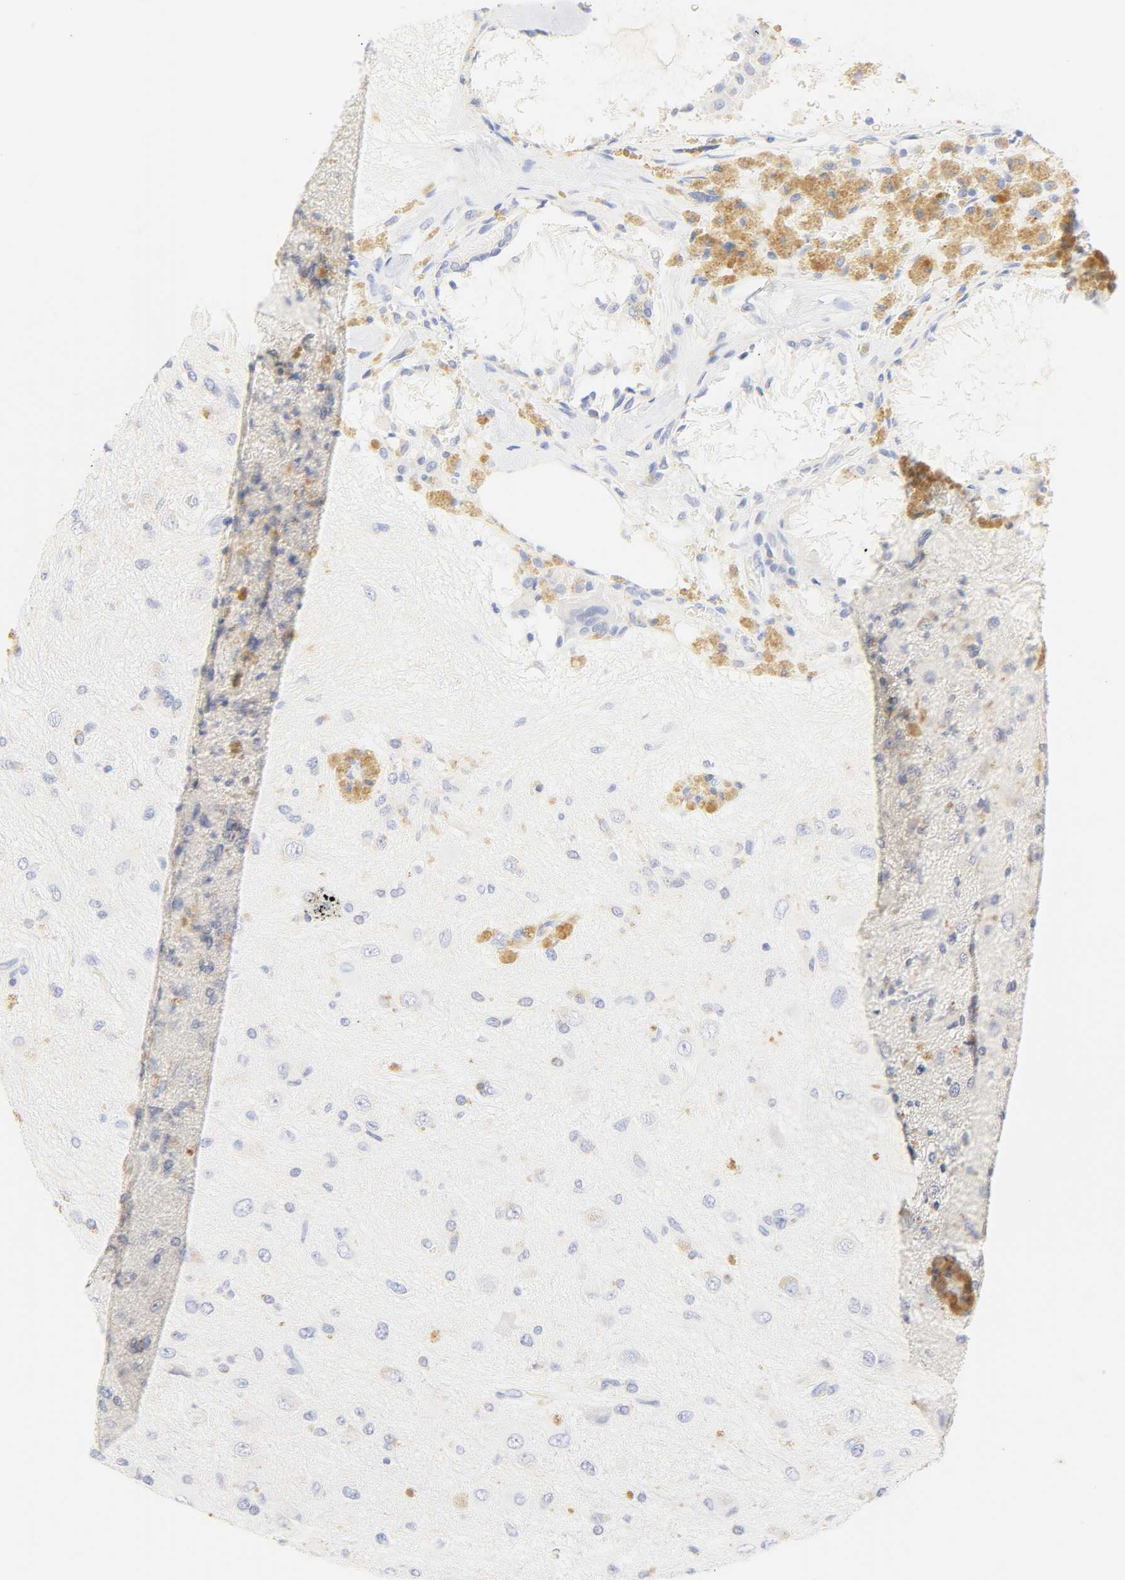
{"staining": {"intensity": "negative", "quantity": "none", "location": "none"}, "tissue": "glioma", "cell_type": "Tumor cells", "image_type": "cancer", "snomed": [{"axis": "morphology", "description": "Glioma, malignant, High grade"}, {"axis": "topography", "description": "Brain"}], "caption": "Malignant high-grade glioma was stained to show a protein in brown. There is no significant positivity in tumor cells.", "gene": "SLCO1B3", "patient": {"sex": "male", "age": 47}}